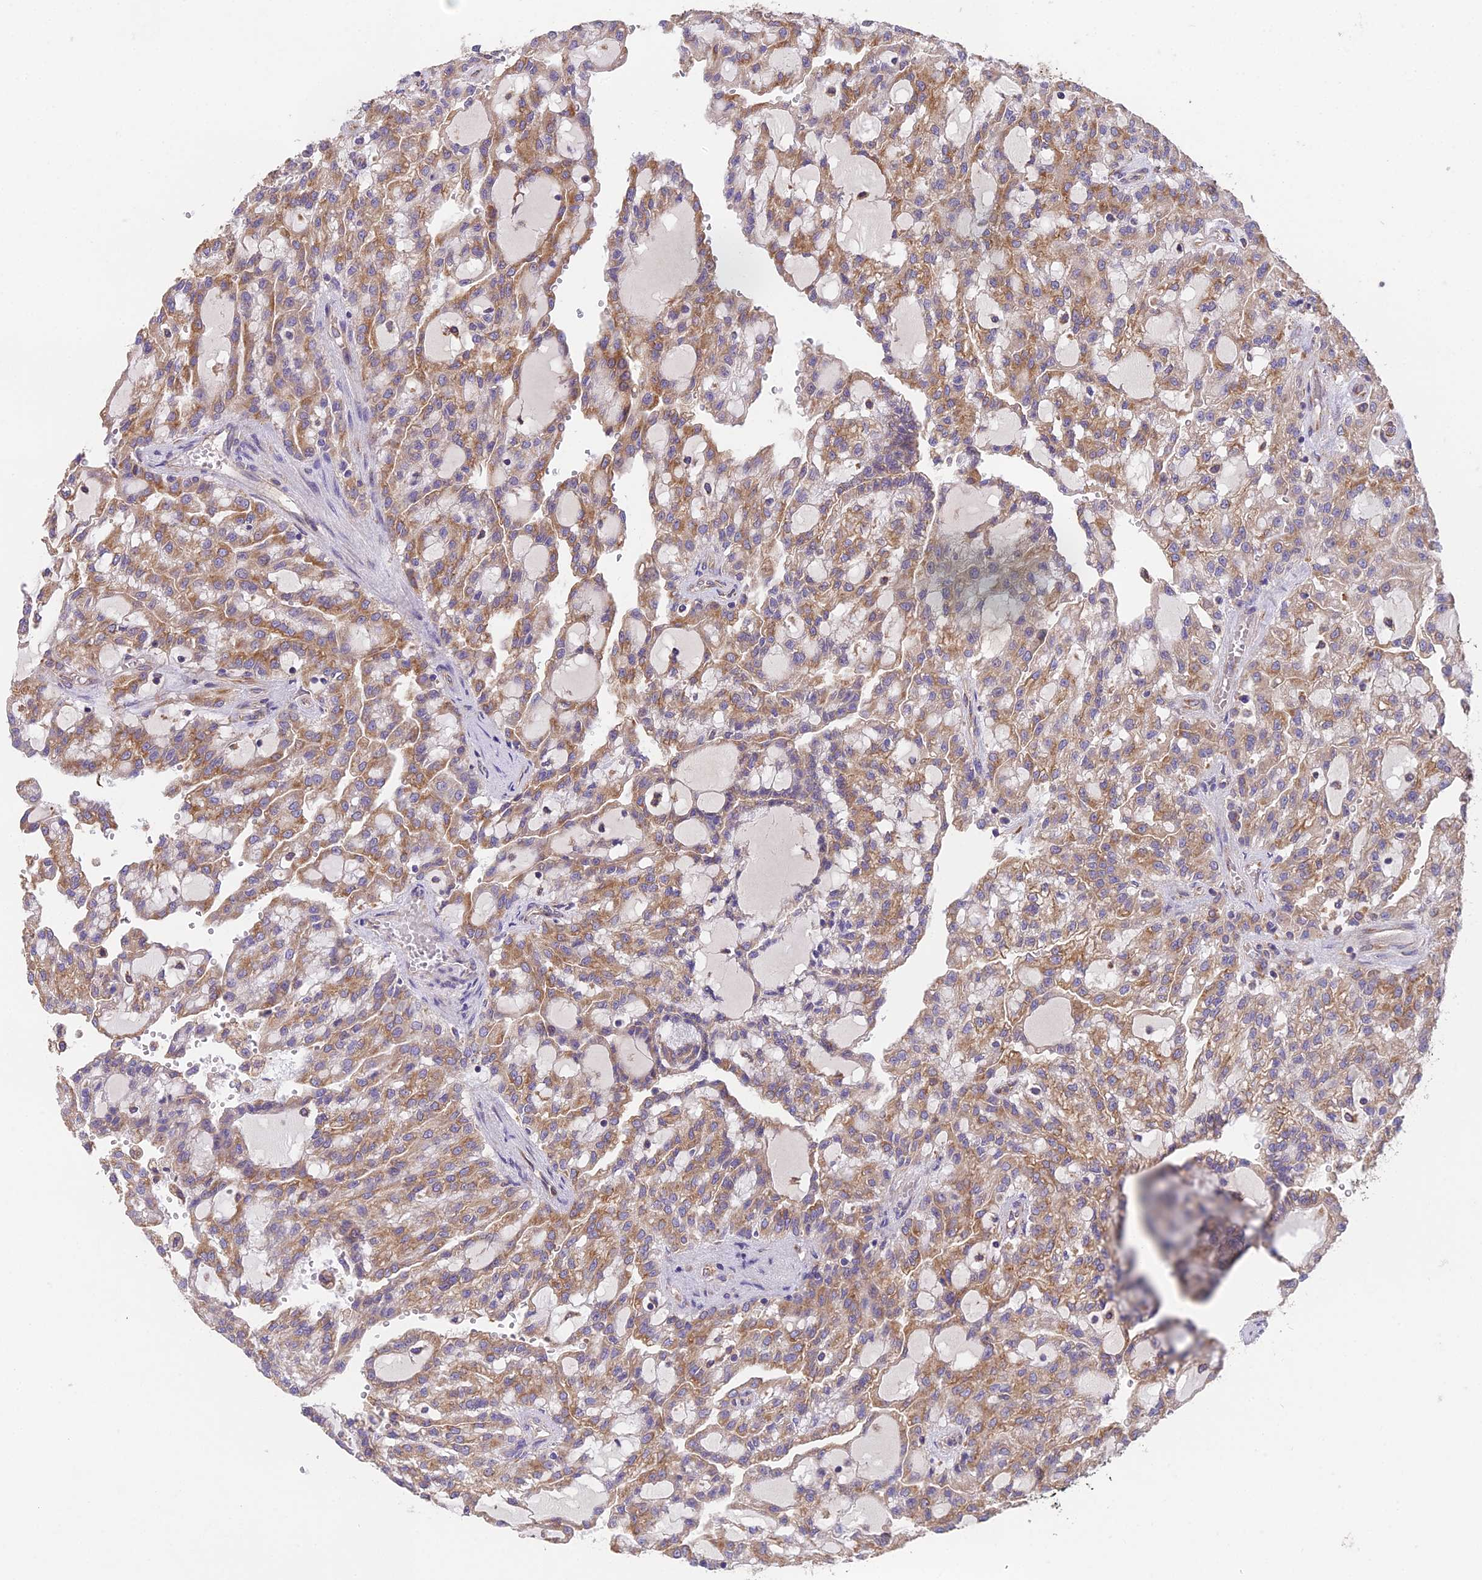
{"staining": {"intensity": "moderate", "quantity": ">75%", "location": "cytoplasmic/membranous"}, "tissue": "renal cancer", "cell_type": "Tumor cells", "image_type": "cancer", "snomed": [{"axis": "morphology", "description": "Adenocarcinoma, NOS"}, {"axis": "topography", "description": "Kidney"}], "caption": "Immunohistochemistry (IHC) of human renal cancer shows medium levels of moderate cytoplasmic/membranous positivity in about >75% of tumor cells. (DAB (3,3'-diaminobenzidine) = brown stain, brightfield microscopy at high magnification).", "gene": "BLOC1S4", "patient": {"sex": "male", "age": 63}}